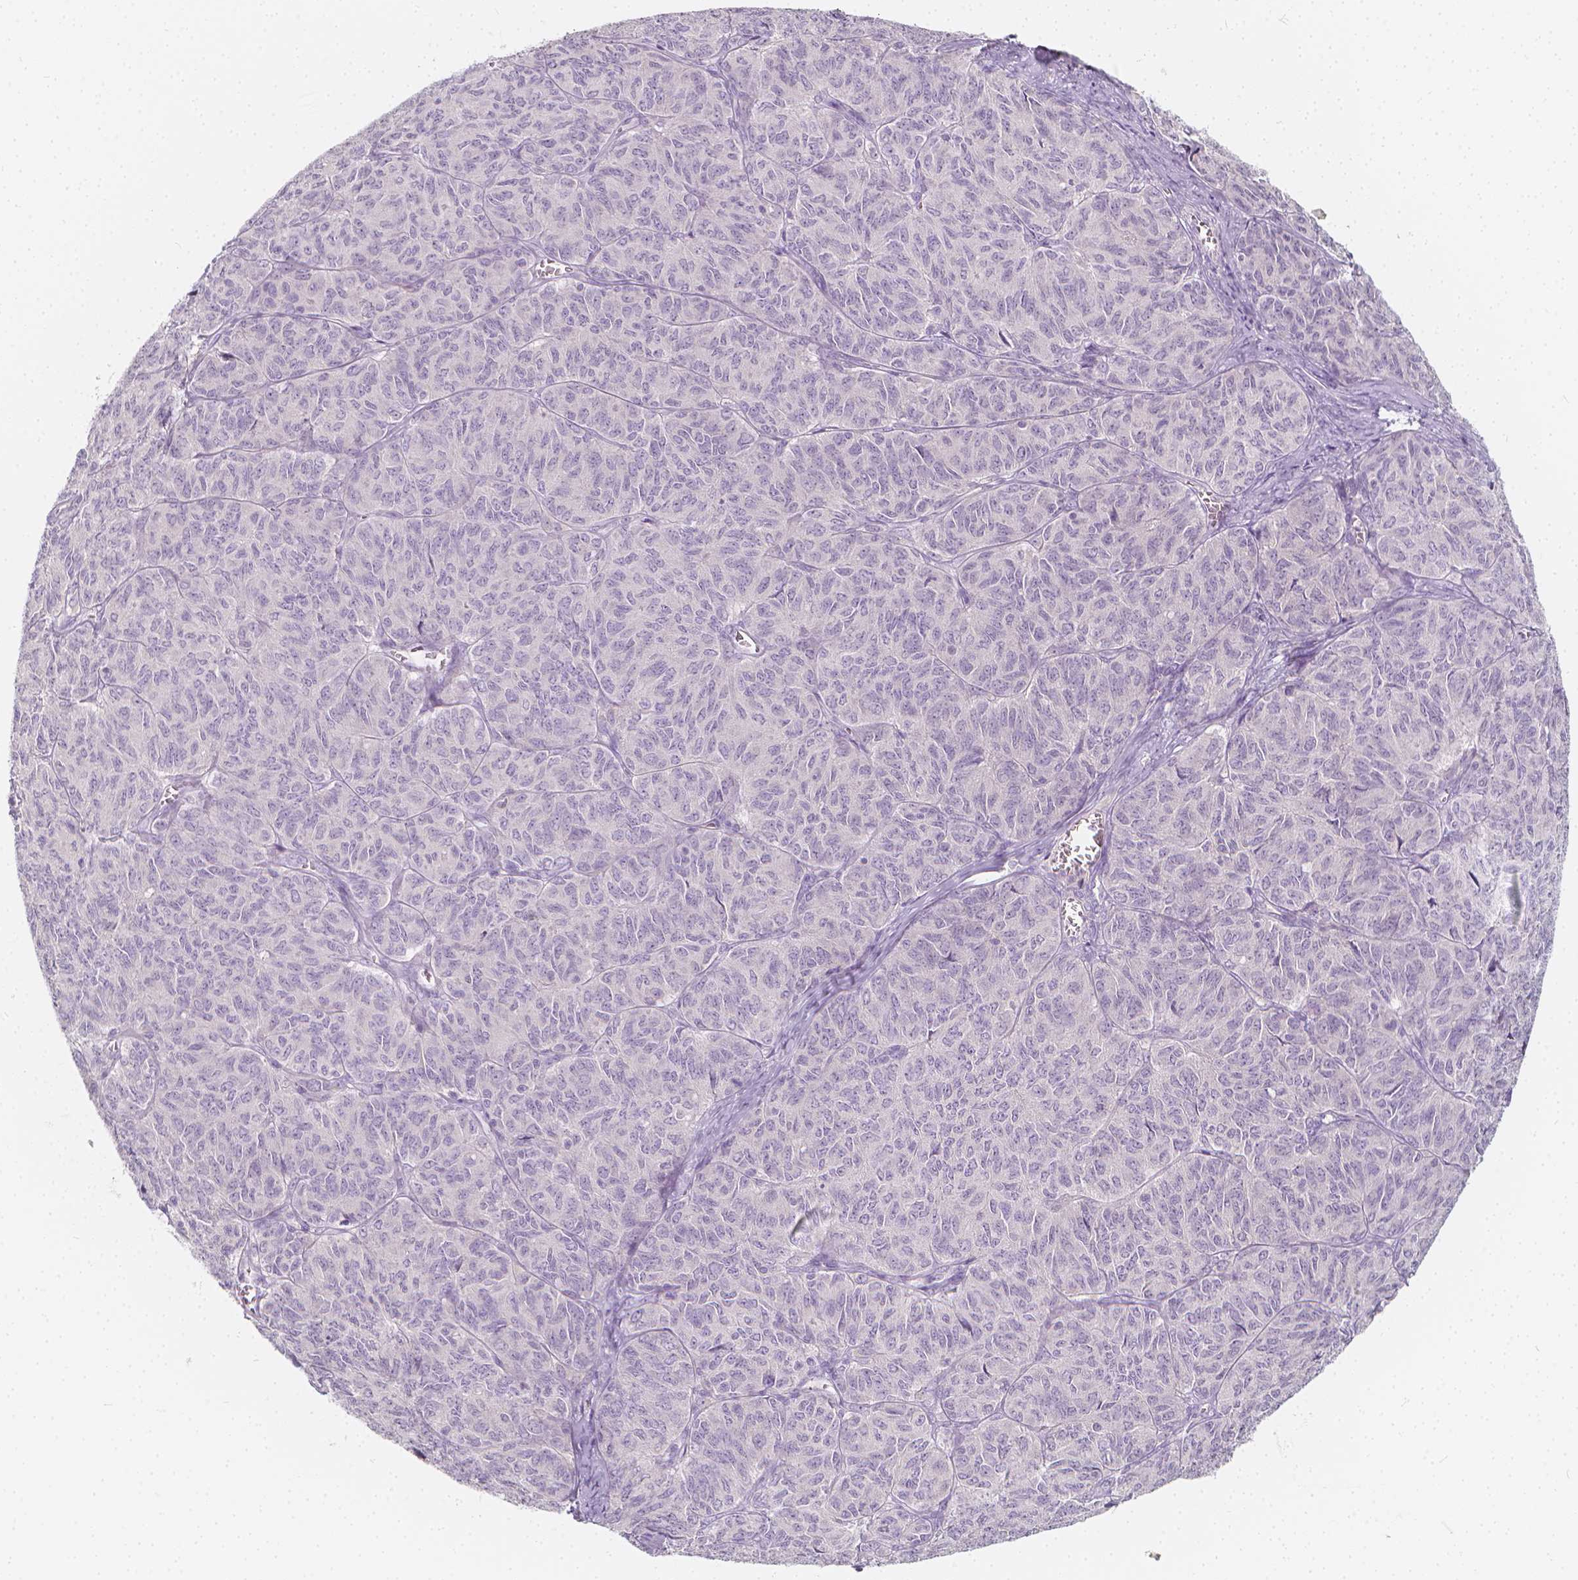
{"staining": {"intensity": "negative", "quantity": "none", "location": "none"}, "tissue": "ovarian cancer", "cell_type": "Tumor cells", "image_type": "cancer", "snomed": [{"axis": "morphology", "description": "Carcinoma, endometroid"}, {"axis": "topography", "description": "Ovary"}], "caption": "Tumor cells are negative for brown protein staining in endometroid carcinoma (ovarian).", "gene": "RBFOX1", "patient": {"sex": "female", "age": 80}}